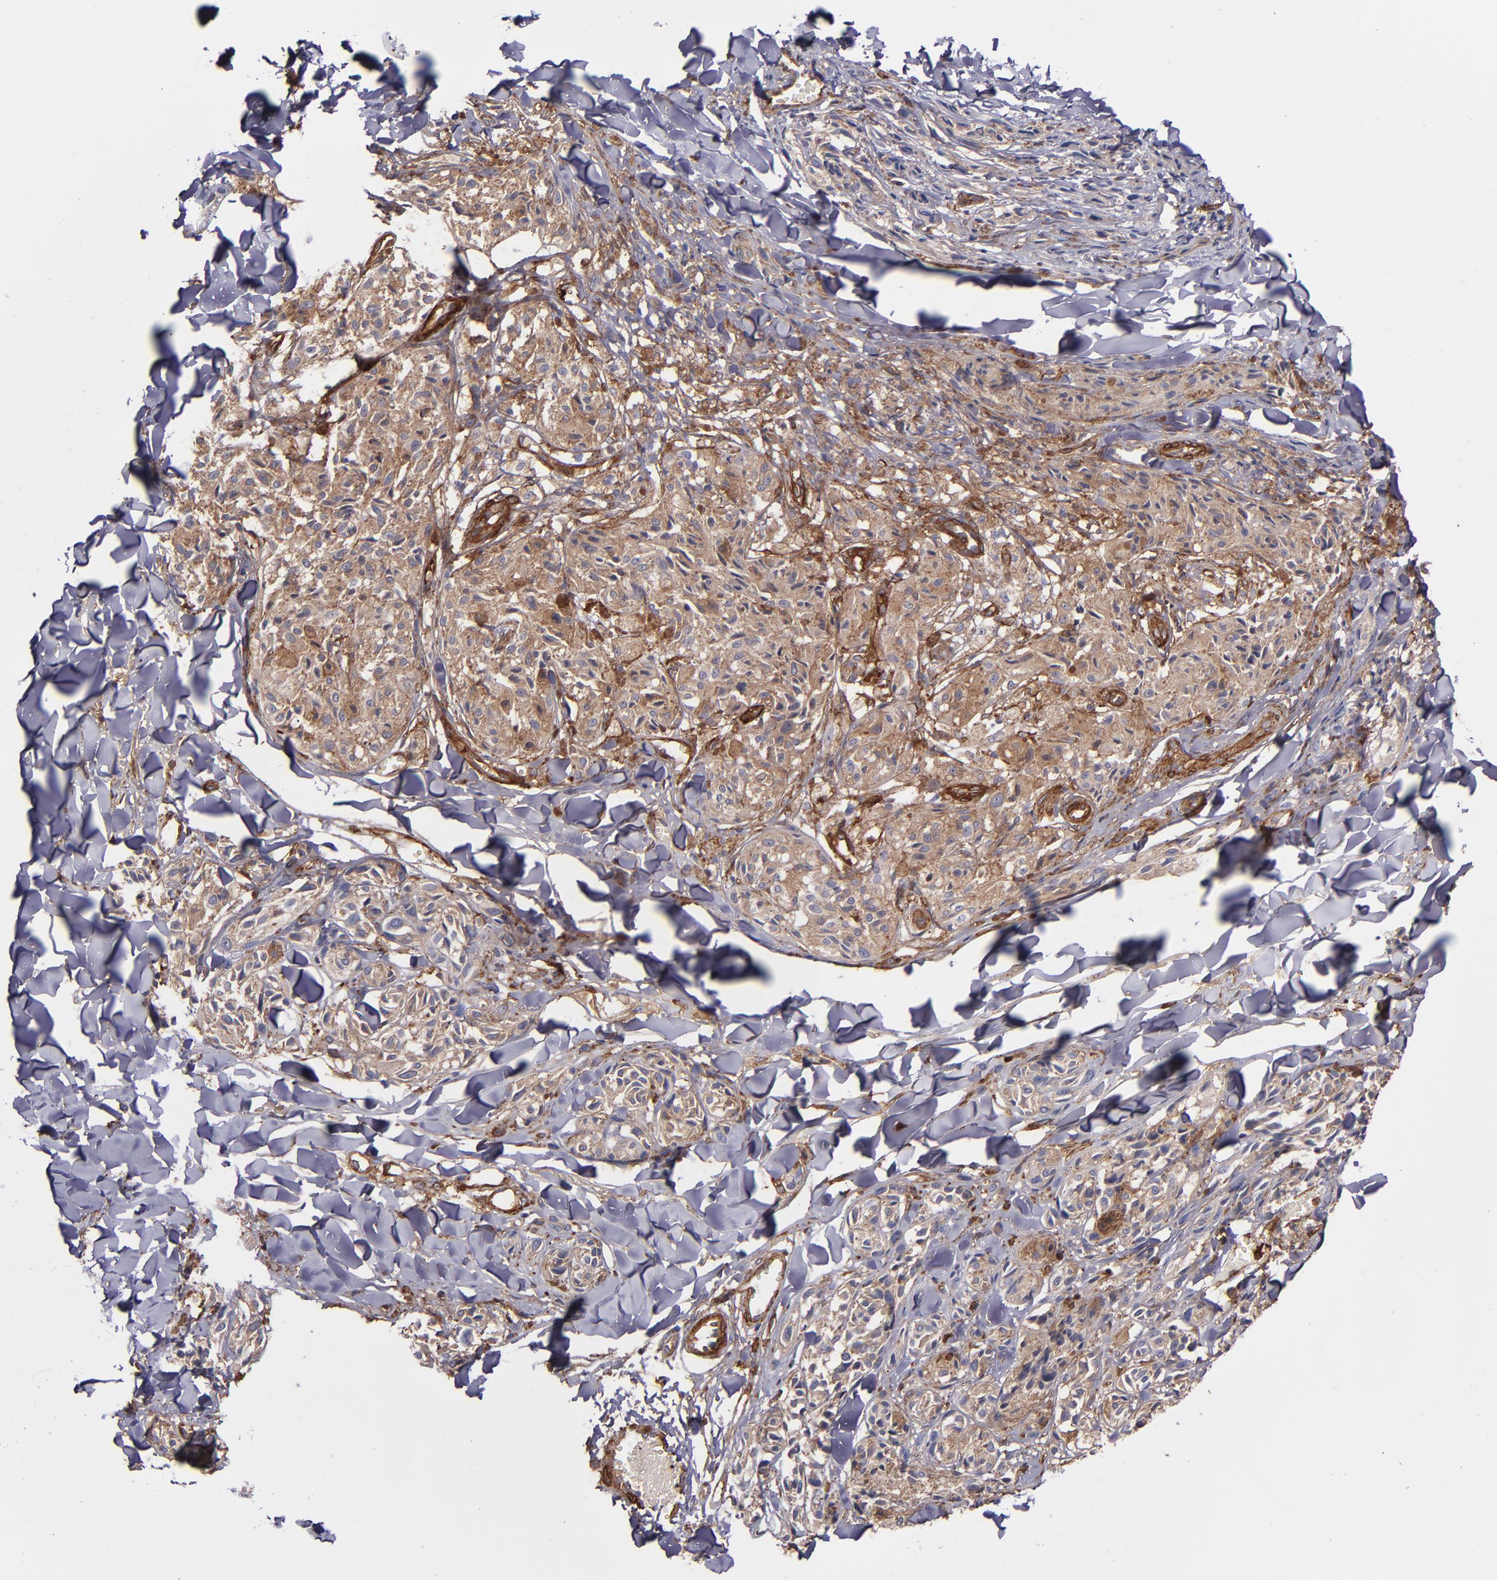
{"staining": {"intensity": "moderate", "quantity": ">75%", "location": "cytoplasmic/membranous"}, "tissue": "melanoma", "cell_type": "Tumor cells", "image_type": "cancer", "snomed": [{"axis": "morphology", "description": "Malignant melanoma, Metastatic site"}, {"axis": "topography", "description": "Skin"}], "caption": "Immunohistochemical staining of malignant melanoma (metastatic site) shows medium levels of moderate cytoplasmic/membranous expression in about >75% of tumor cells. (DAB IHC with brightfield microscopy, high magnification).", "gene": "VCL", "patient": {"sex": "female", "age": 66}}